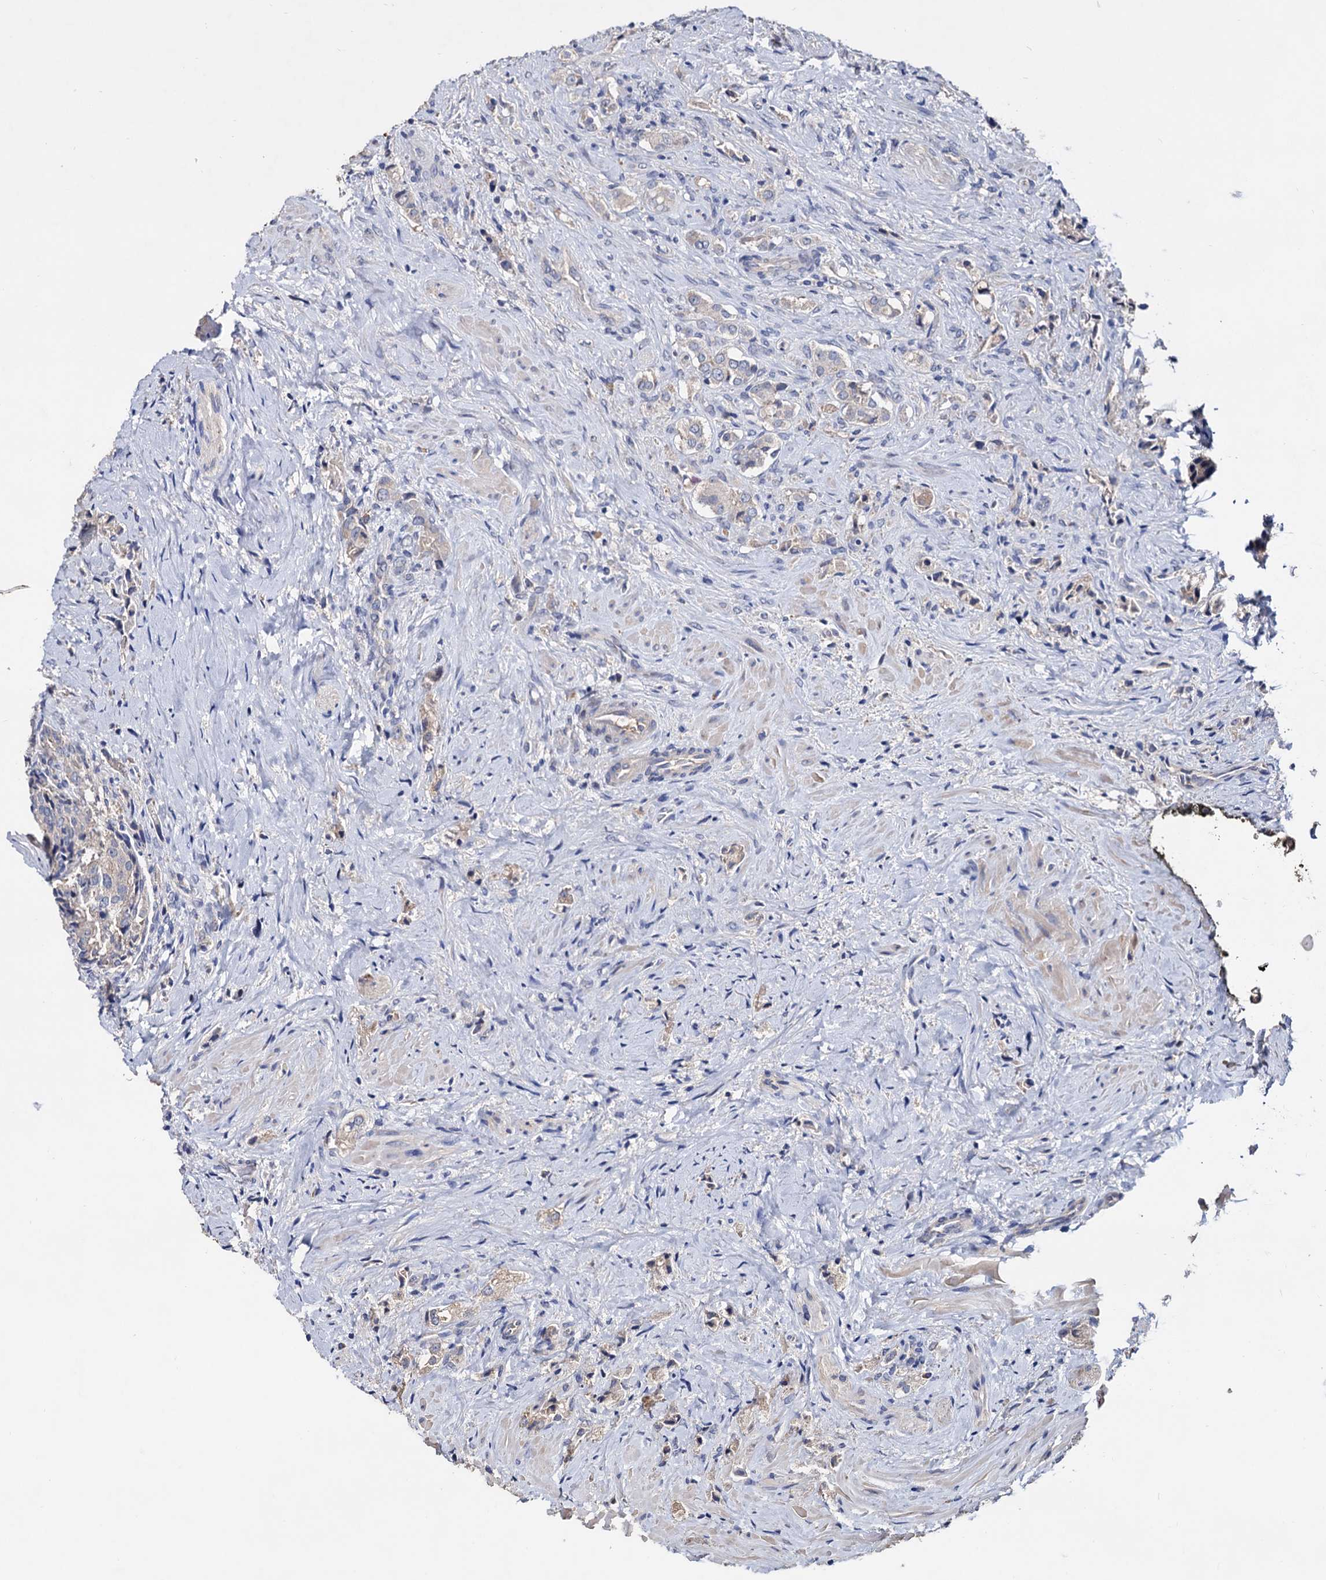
{"staining": {"intensity": "negative", "quantity": "none", "location": "none"}, "tissue": "prostate cancer", "cell_type": "Tumor cells", "image_type": "cancer", "snomed": [{"axis": "morphology", "description": "Adenocarcinoma, High grade"}, {"axis": "topography", "description": "Prostate"}], "caption": "Tumor cells are negative for brown protein staining in high-grade adenocarcinoma (prostate).", "gene": "NPAS4", "patient": {"sex": "male", "age": 65}}